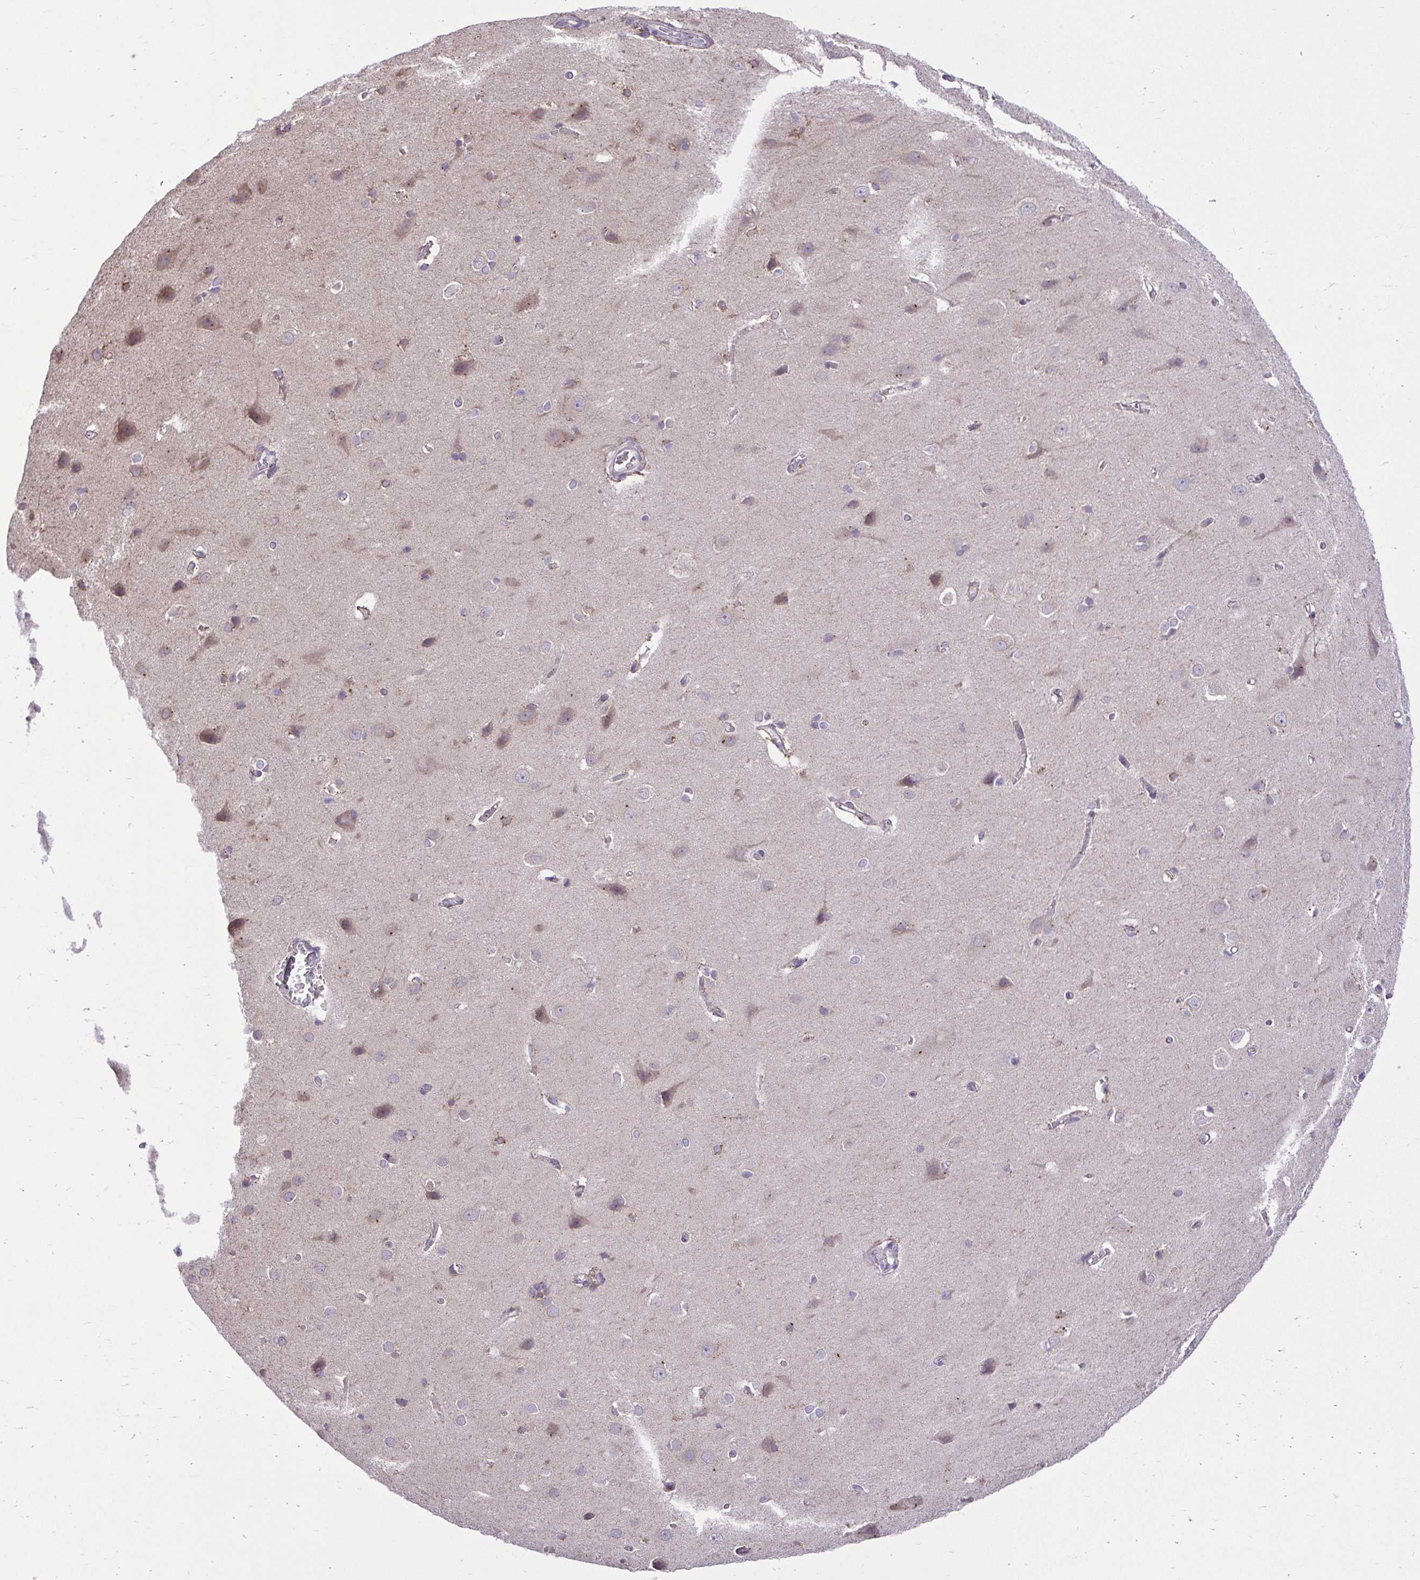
{"staining": {"intensity": "negative", "quantity": "none", "location": "none"}, "tissue": "cerebral cortex", "cell_type": "Endothelial cells", "image_type": "normal", "snomed": [{"axis": "morphology", "description": "Normal tissue, NOS"}, {"axis": "topography", "description": "Cerebral cortex"}], "caption": "Endothelial cells are negative for brown protein staining in normal cerebral cortex. (DAB (3,3'-diaminobenzidine) IHC, high magnification).", "gene": "CEACAM18", "patient": {"sex": "male", "age": 37}}